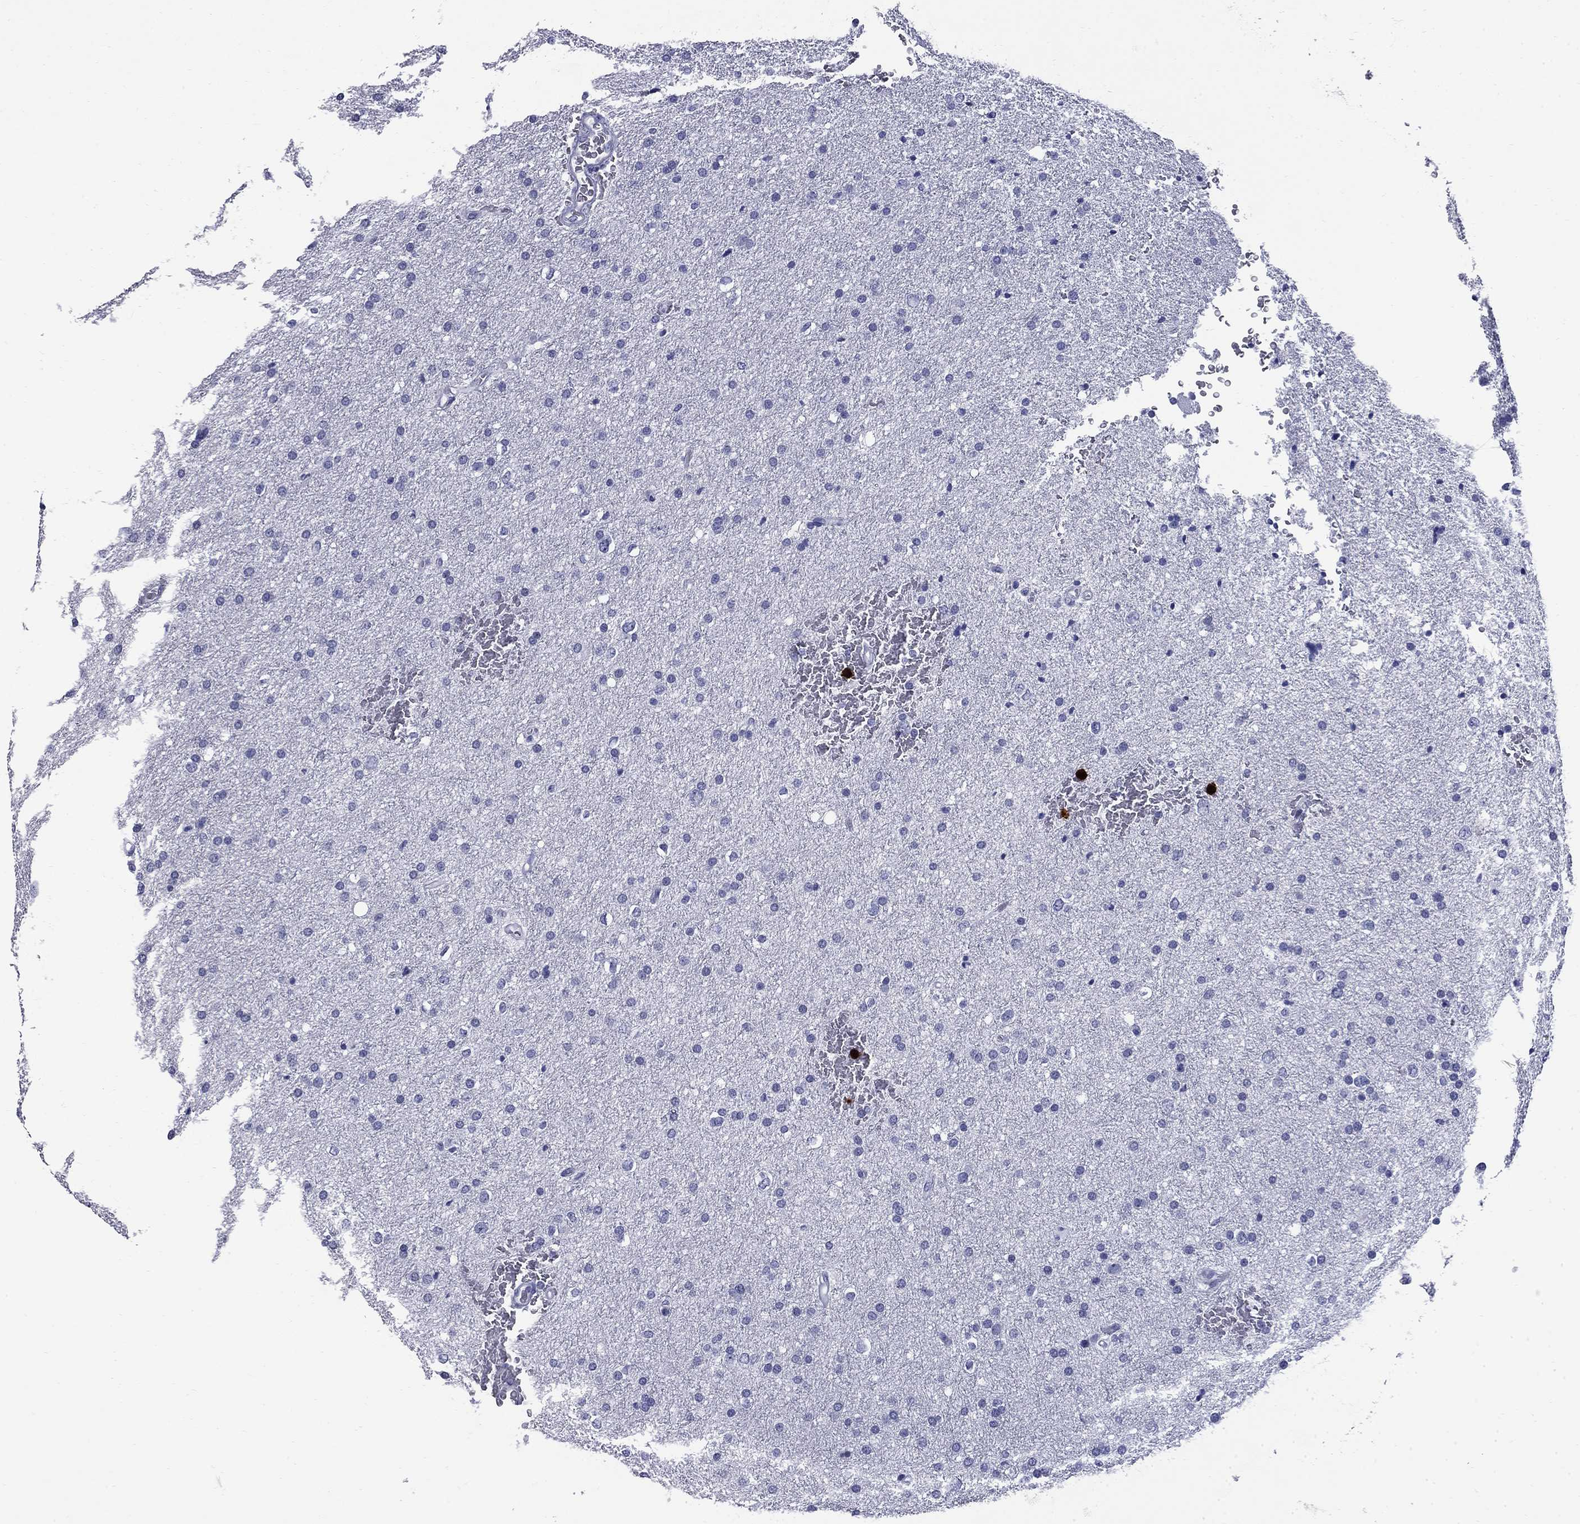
{"staining": {"intensity": "negative", "quantity": "none", "location": "none"}, "tissue": "glioma", "cell_type": "Tumor cells", "image_type": "cancer", "snomed": [{"axis": "morphology", "description": "Glioma, malignant, Low grade"}, {"axis": "topography", "description": "Brain"}], "caption": "This is an immunohistochemistry (IHC) micrograph of human glioma. There is no expression in tumor cells.", "gene": "TRIM29", "patient": {"sex": "female", "age": 37}}